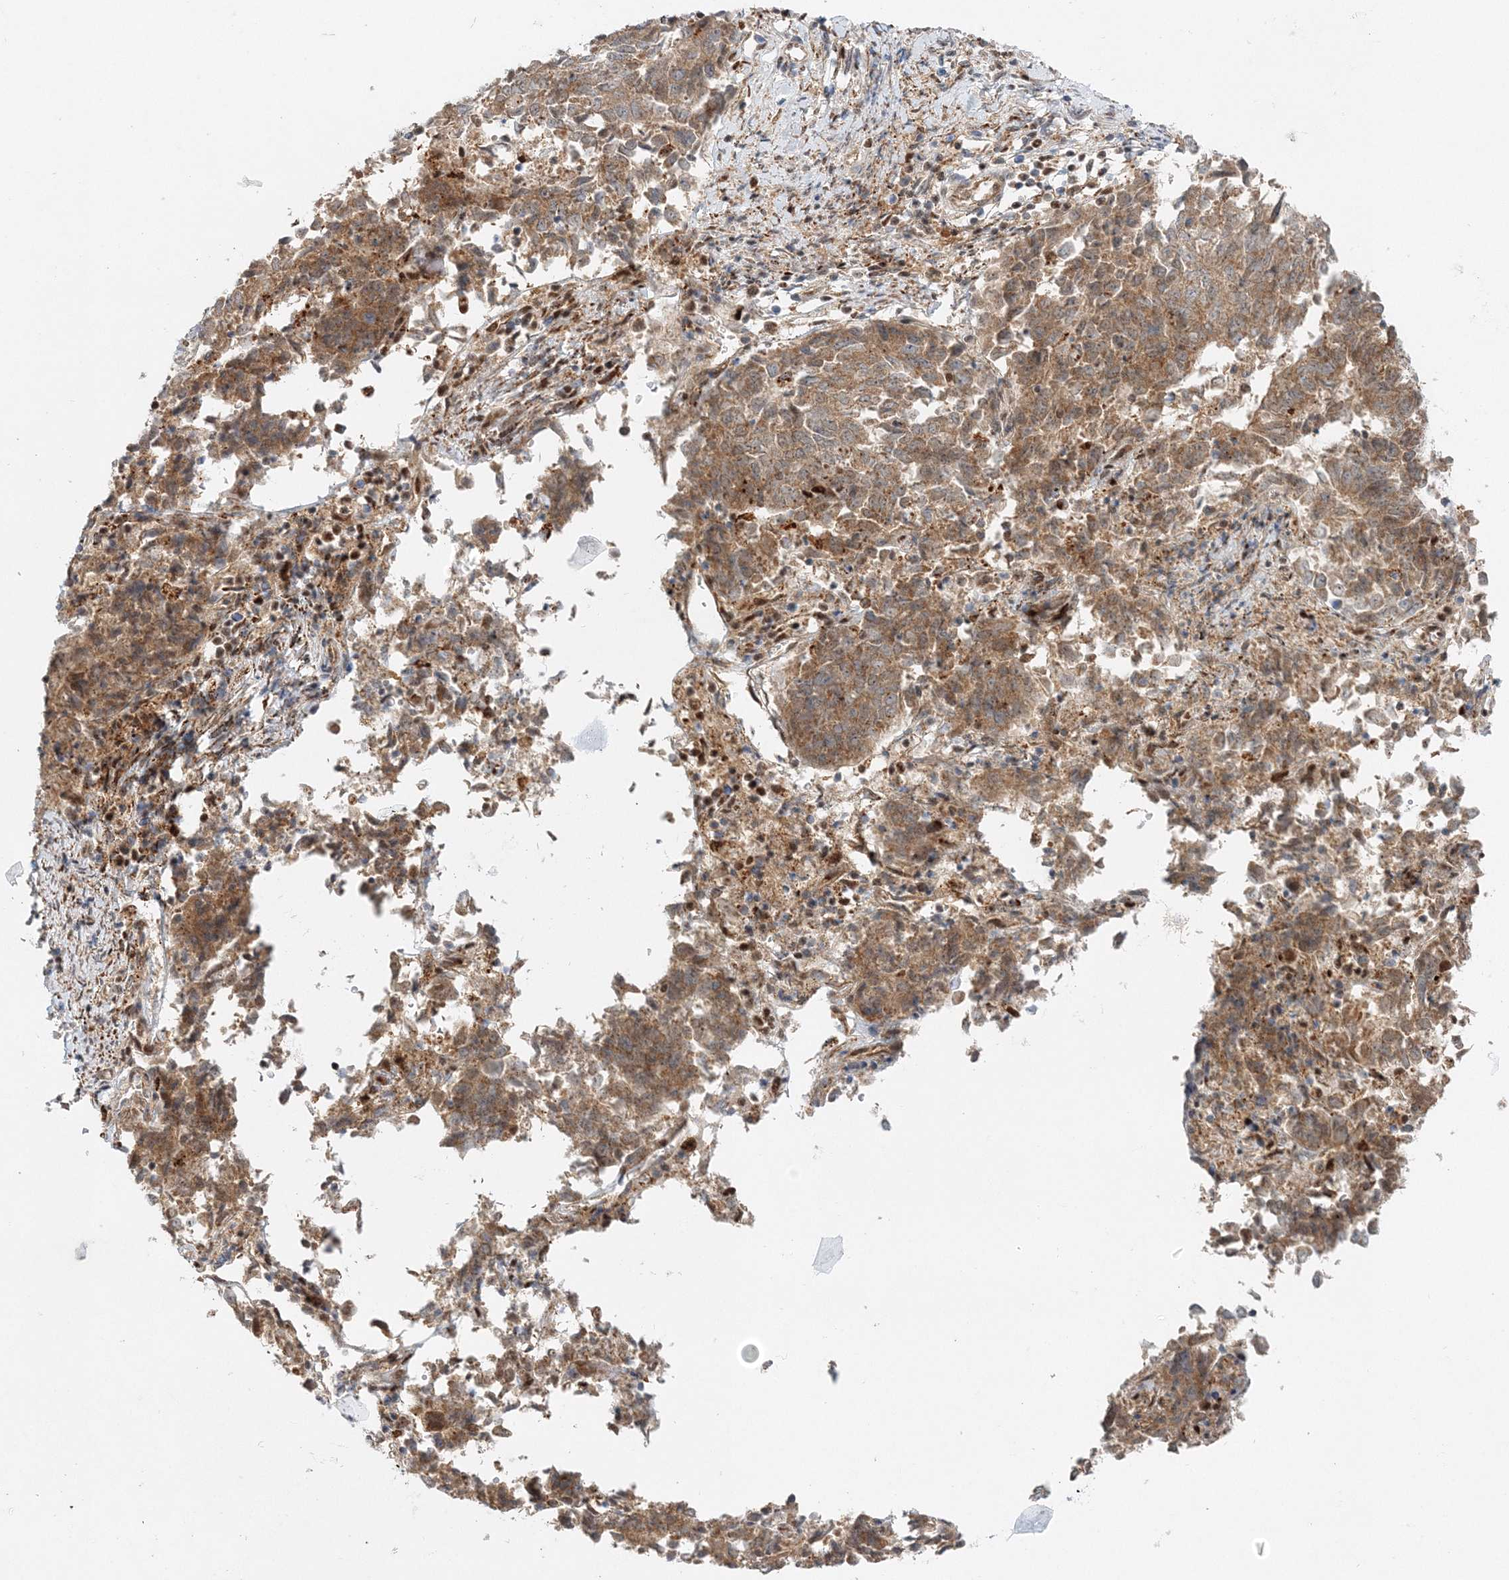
{"staining": {"intensity": "moderate", "quantity": ">75%", "location": "cytoplasmic/membranous"}, "tissue": "endometrial cancer", "cell_type": "Tumor cells", "image_type": "cancer", "snomed": [{"axis": "morphology", "description": "Adenocarcinoma, NOS"}, {"axis": "topography", "description": "Endometrium"}], "caption": "A medium amount of moderate cytoplasmic/membranous staining is present in approximately >75% of tumor cells in endometrial cancer (adenocarcinoma) tissue.", "gene": "RAB11FIP2", "patient": {"sex": "female", "age": 80}}